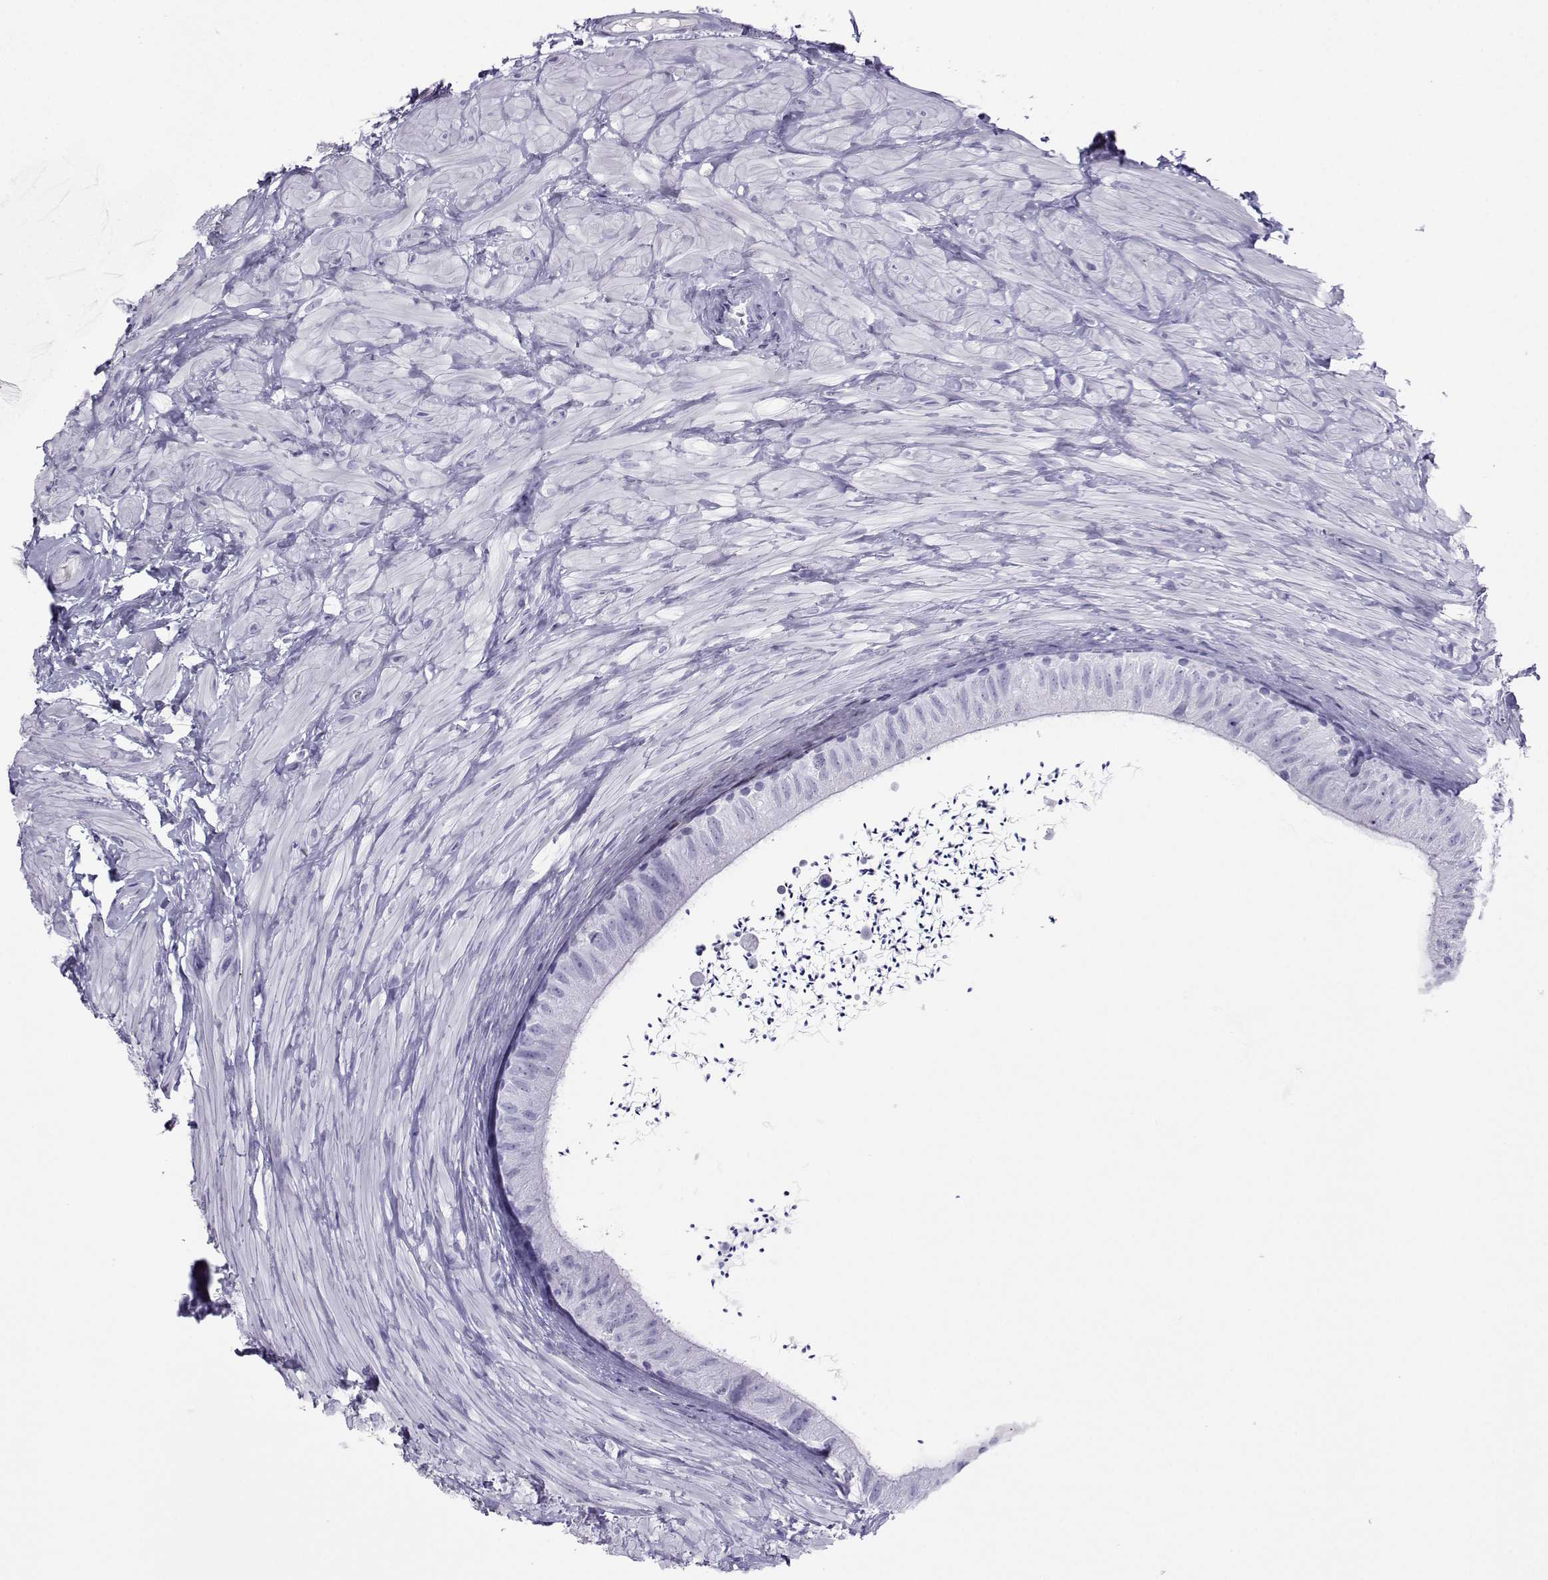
{"staining": {"intensity": "negative", "quantity": "none", "location": "none"}, "tissue": "epididymis", "cell_type": "Glandular cells", "image_type": "normal", "snomed": [{"axis": "morphology", "description": "Normal tissue, NOS"}, {"axis": "topography", "description": "Epididymis"}], "caption": "This photomicrograph is of normal epididymis stained with immunohistochemistry to label a protein in brown with the nuclei are counter-stained blue. There is no positivity in glandular cells. (DAB IHC visualized using brightfield microscopy, high magnification).", "gene": "LORICRIN", "patient": {"sex": "male", "age": 32}}